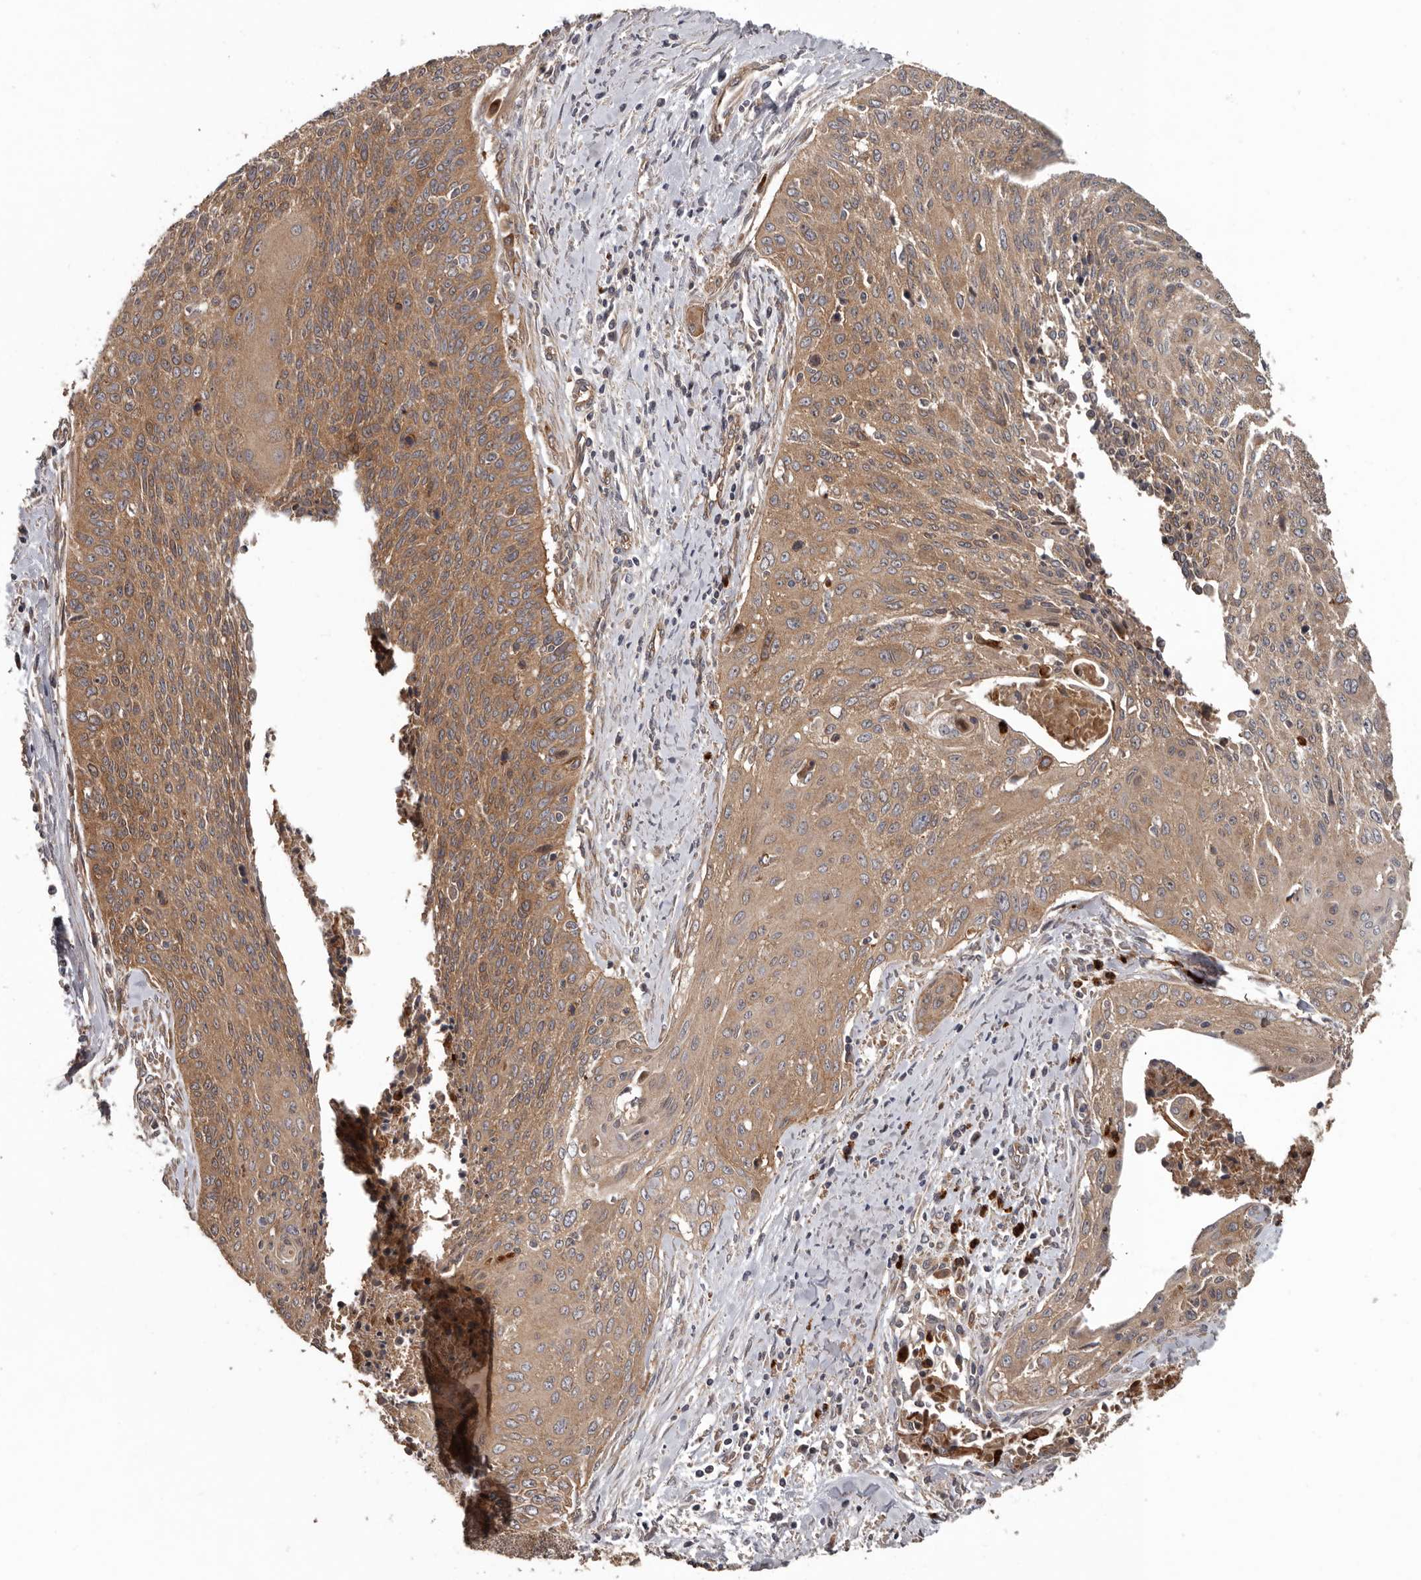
{"staining": {"intensity": "moderate", "quantity": ">75%", "location": "cytoplasmic/membranous"}, "tissue": "cervical cancer", "cell_type": "Tumor cells", "image_type": "cancer", "snomed": [{"axis": "morphology", "description": "Squamous cell carcinoma, NOS"}, {"axis": "topography", "description": "Cervix"}], "caption": "Human squamous cell carcinoma (cervical) stained with a protein marker reveals moderate staining in tumor cells.", "gene": "ARHGEF5", "patient": {"sex": "female", "age": 55}}